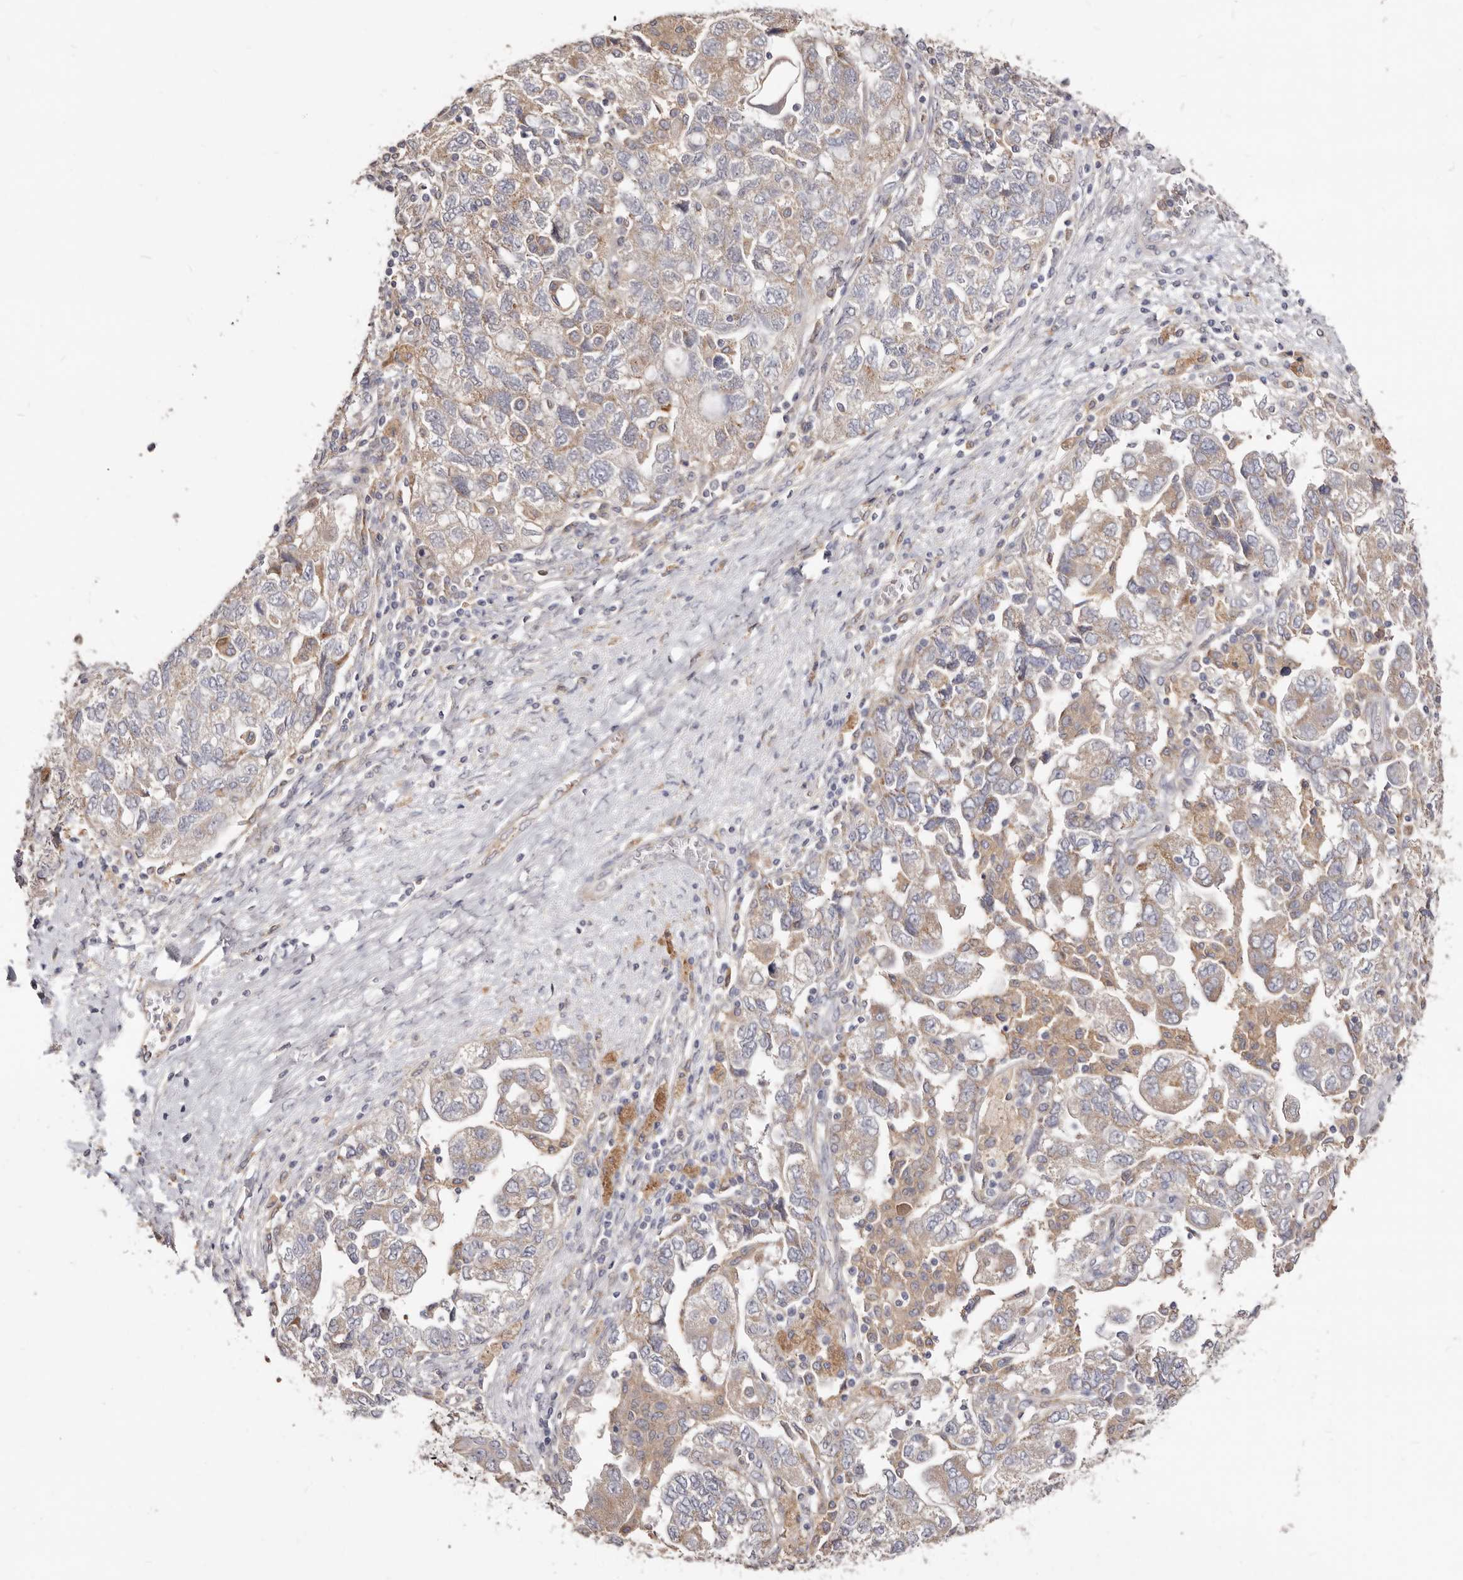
{"staining": {"intensity": "weak", "quantity": "25%-75%", "location": "cytoplasmic/membranous"}, "tissue": "ovarian cancer", "cell_type": "Tumor cells", "image_type": "cancer", "snomed": [{"axis": "morphology", "description": "Carcinoma, NOS"}, {"axis": "morphology", "description": "Cystadenocarcinoma, serous, NOS"}, {"axis": "topography", "description": "Ovary"}], "caption": "Immunohistochemistry (IHC) (DAB) staining of human ovarian carcinoma displays weak cytoplasmic/membranous protein expression in approximately 25%-75% of tumor cells.", "gene": "LRRC25", "patient": {"sex": "female", "age": 69}}